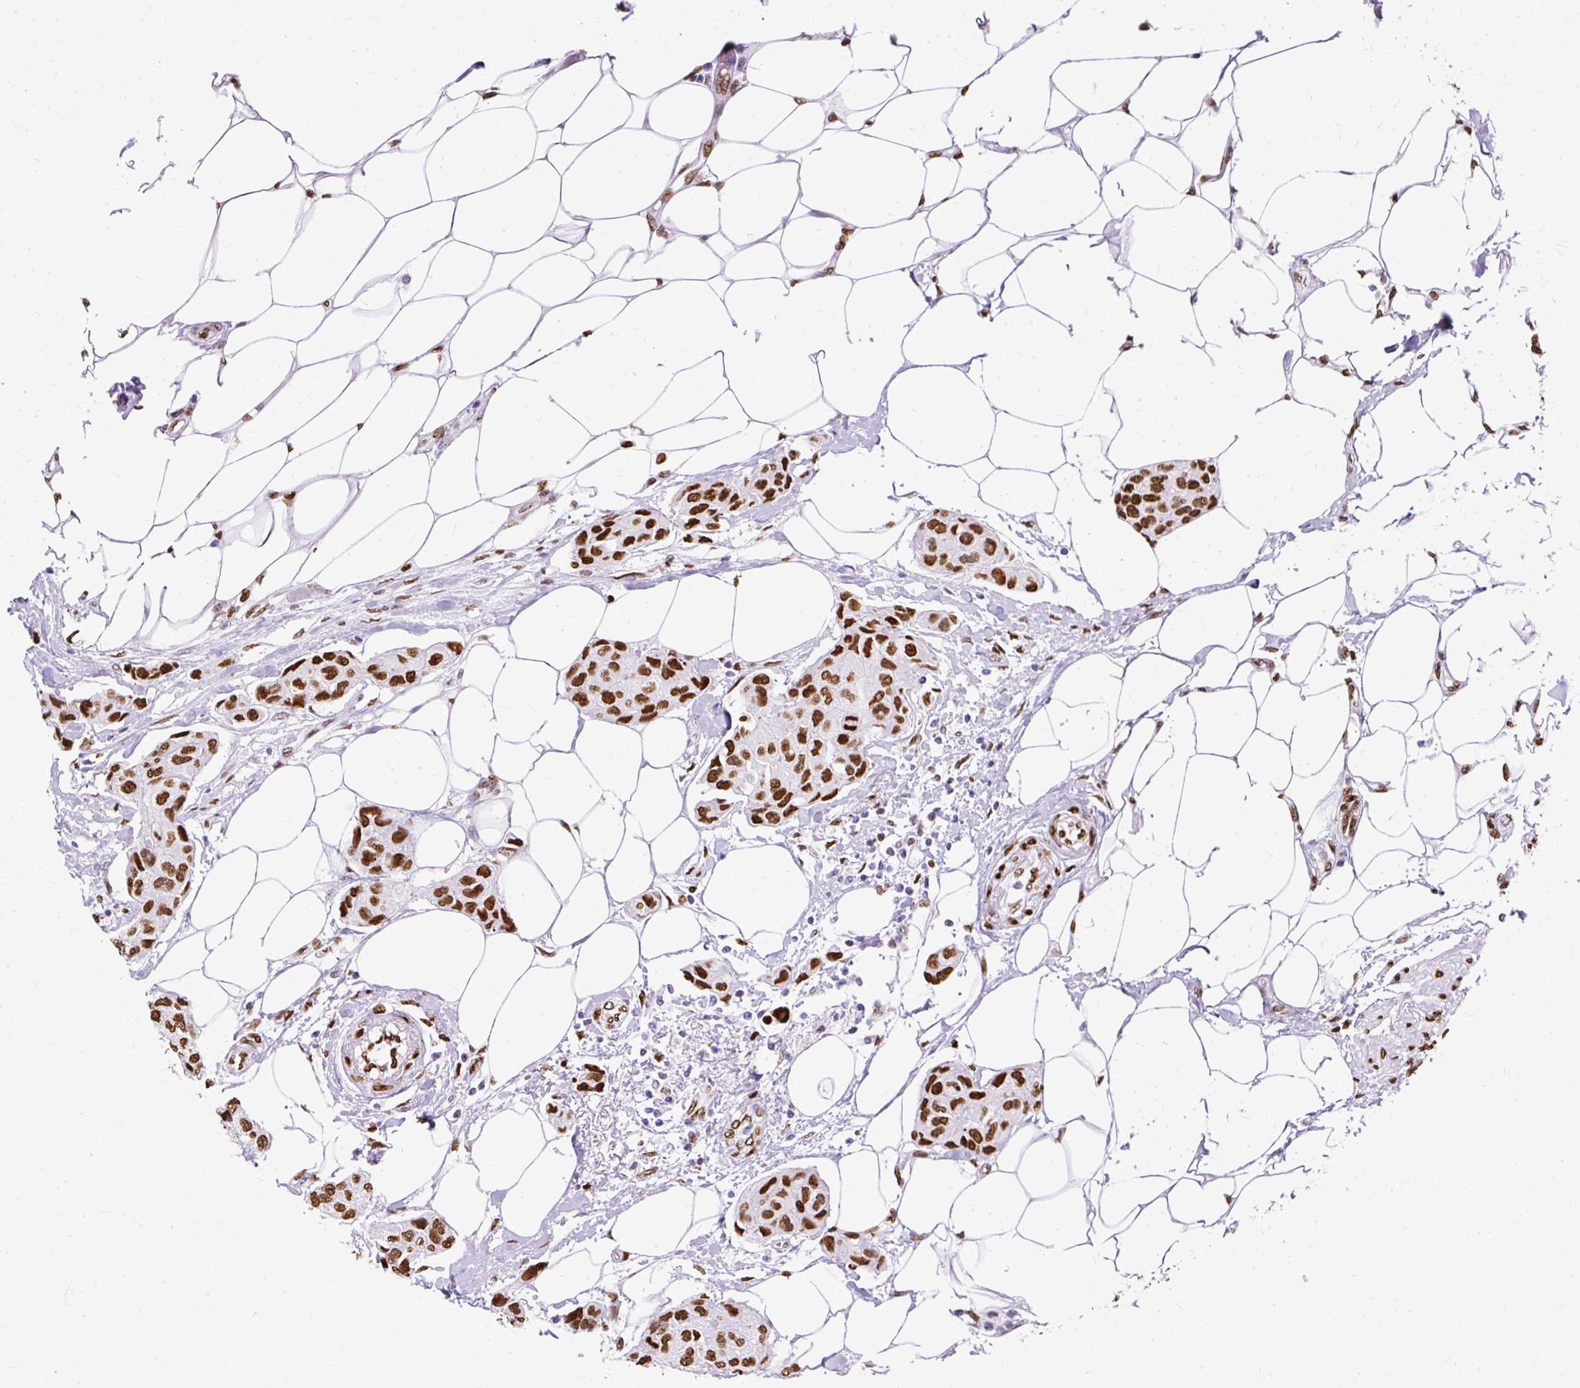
{"staining": {"intensity": "strong", "quantity": ">75%", "location": "nuclear"}, "tissue": "breast cancer", "cell_type": "Tumor cells", "image_type": "cancer", "snomed": [{"axis": "morphology", "description": "Duct carcinoma"}, {"axis": "topography", "description": "Breast"}, {"axis": "topography", "description": "Lymph node"}], "caption": "Tumor cells demonstrate strong nuclear expression in about >75% of cells in breast cancer (infiltrating ductal carcinoma). The protein of interest is shown in brown color, while the nuclei are stained blue.", "gene": "TMEM184C", "patient": {"sex": "female", "age": 80}}